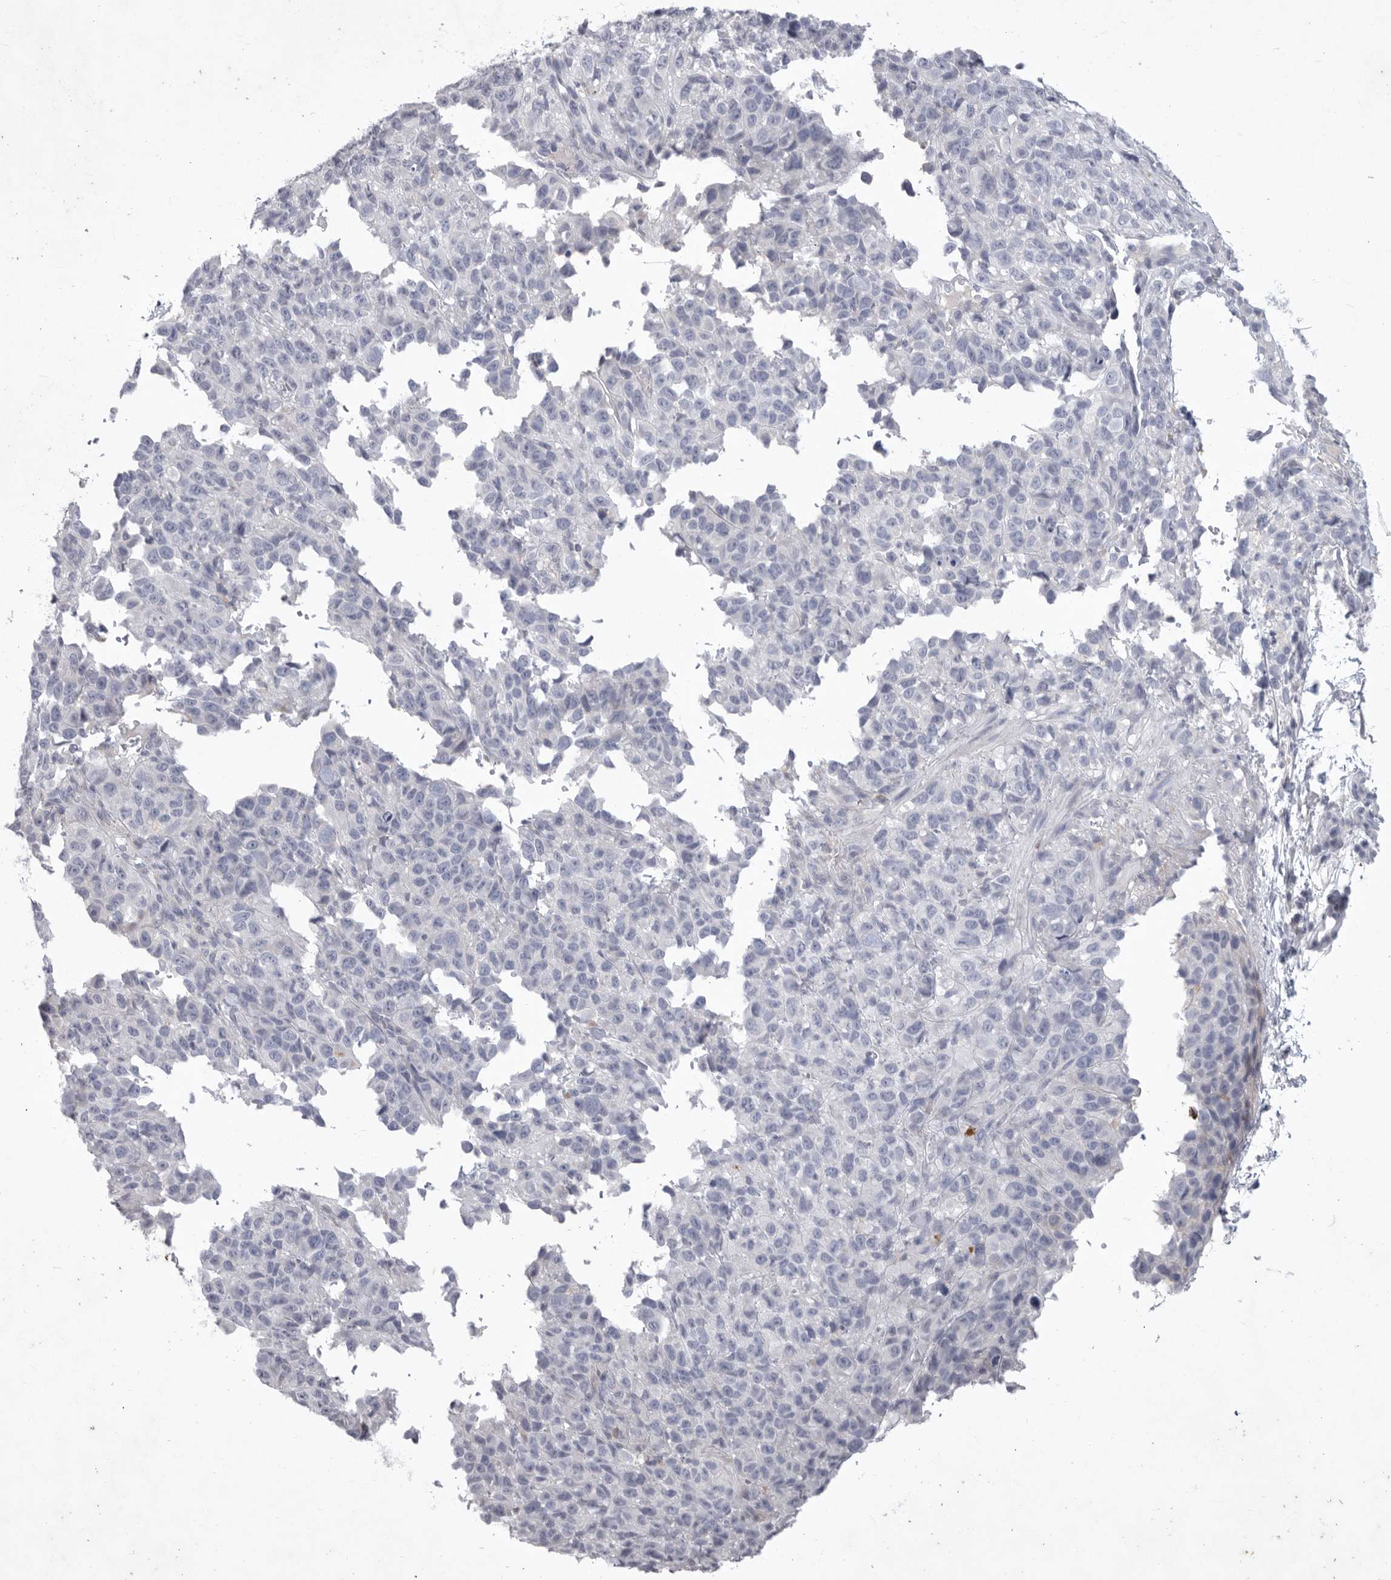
{"staining": {"intensity": "negative", "quantity": "none", "location": "none"}, "tissue": "melanoma", "cell_type": "Tumor cells", "image_type": "cancer", "snomed": [{"axis": "morphology", "description": "Malignant melanoma, Metastatic site"}, {"axis": "topography", "description": "Skin"}], "caption": "The IHC photomicrograph has no significant staining in tumor cells of malignant melanoma (metastatic site) tissue.", "gene": "SIGLEC10", "patient": {"sex": "female", "age": 72}}